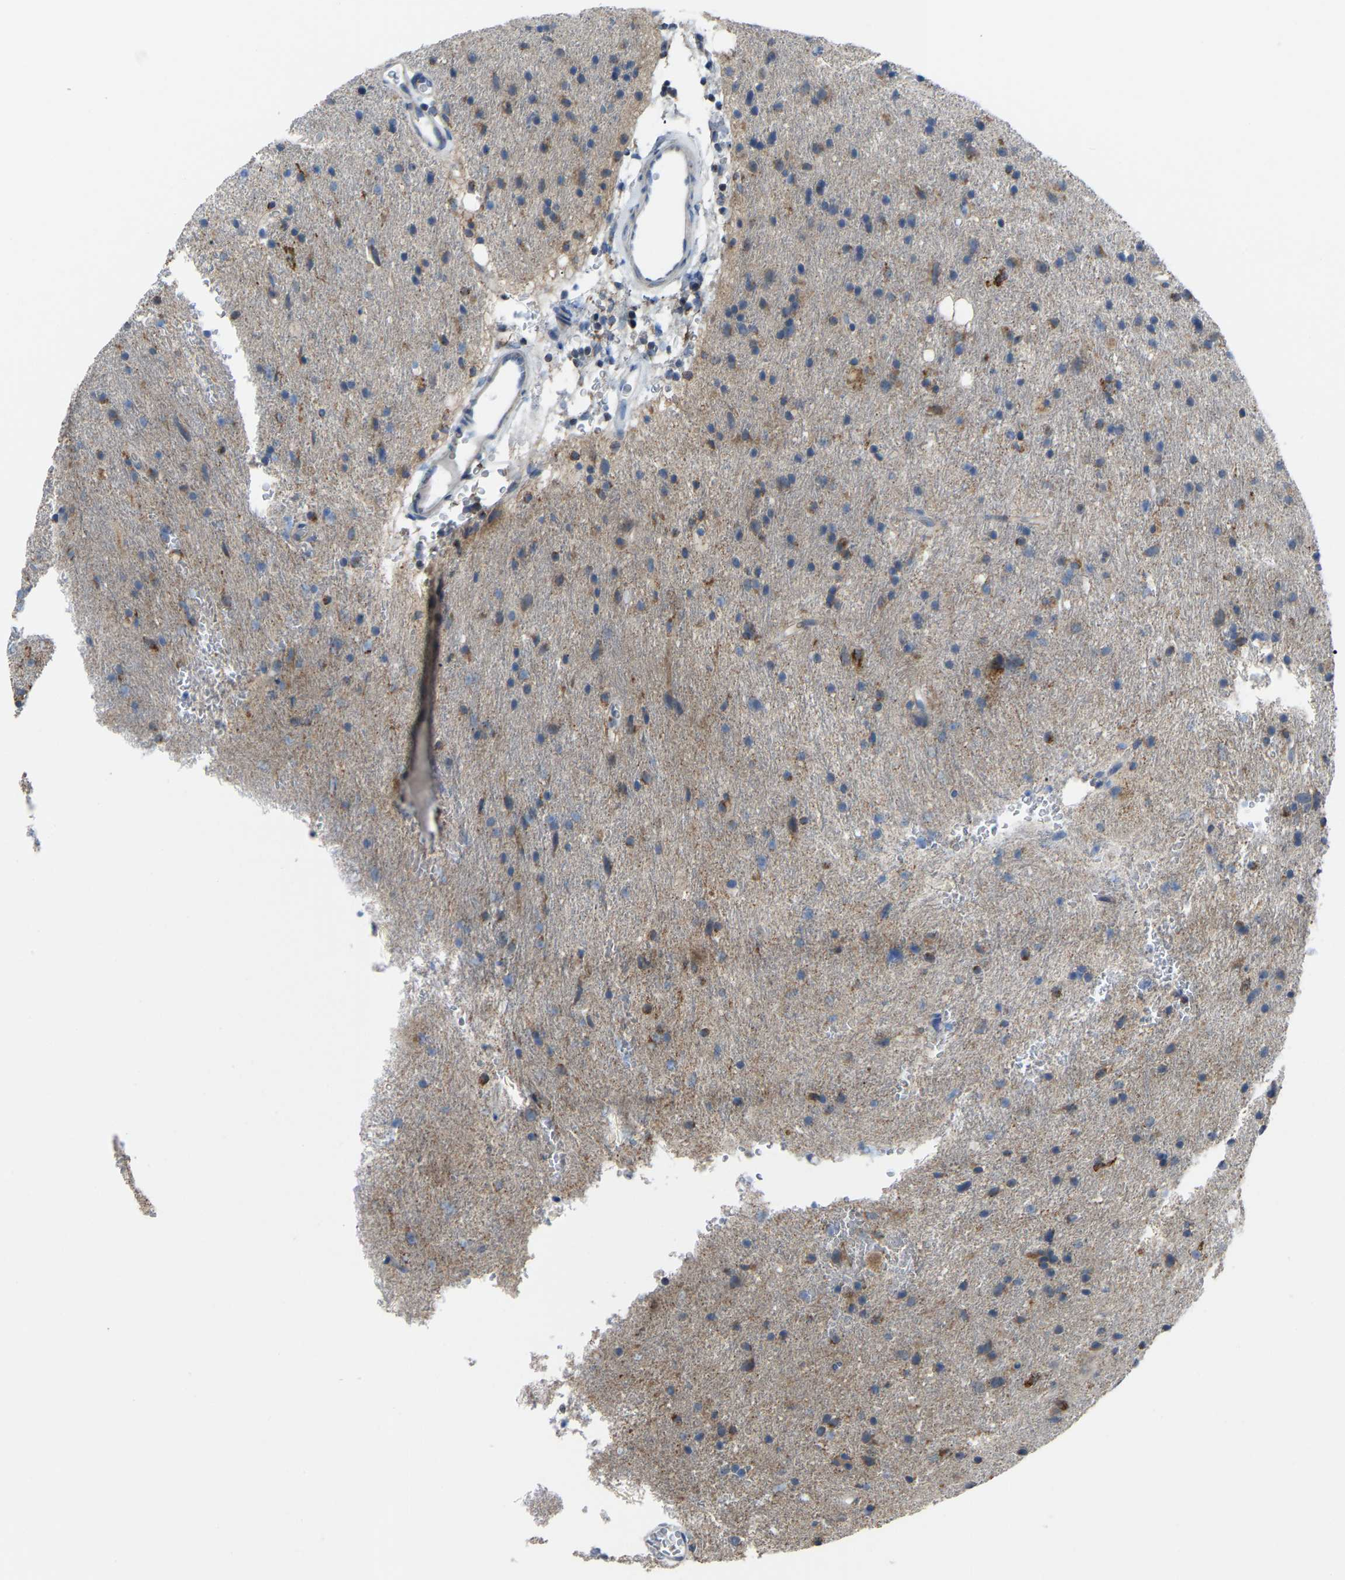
{"staining": {"intensity": "moderate", "quantity": "25%-75%", "location": "cytoplasmic/membranous"}, "tissue": "glioma", "cell_type": "Tumor cells", "image_type": "cancer", "snomed": [{"axis": "morphology", "description": "Glioma, malignant, Low grade"}, {"axis": "topography", "description": "Brain"}], "caption": "A high-resolution histopathology image shows IHC staining of malignant glioma (low-grade), which reveals moderate cytoplasmic/membranous expression in about 25%-75% of tumor cells.", "gene": "CANT1", "patient": {"sex": "male", "age": 77}}